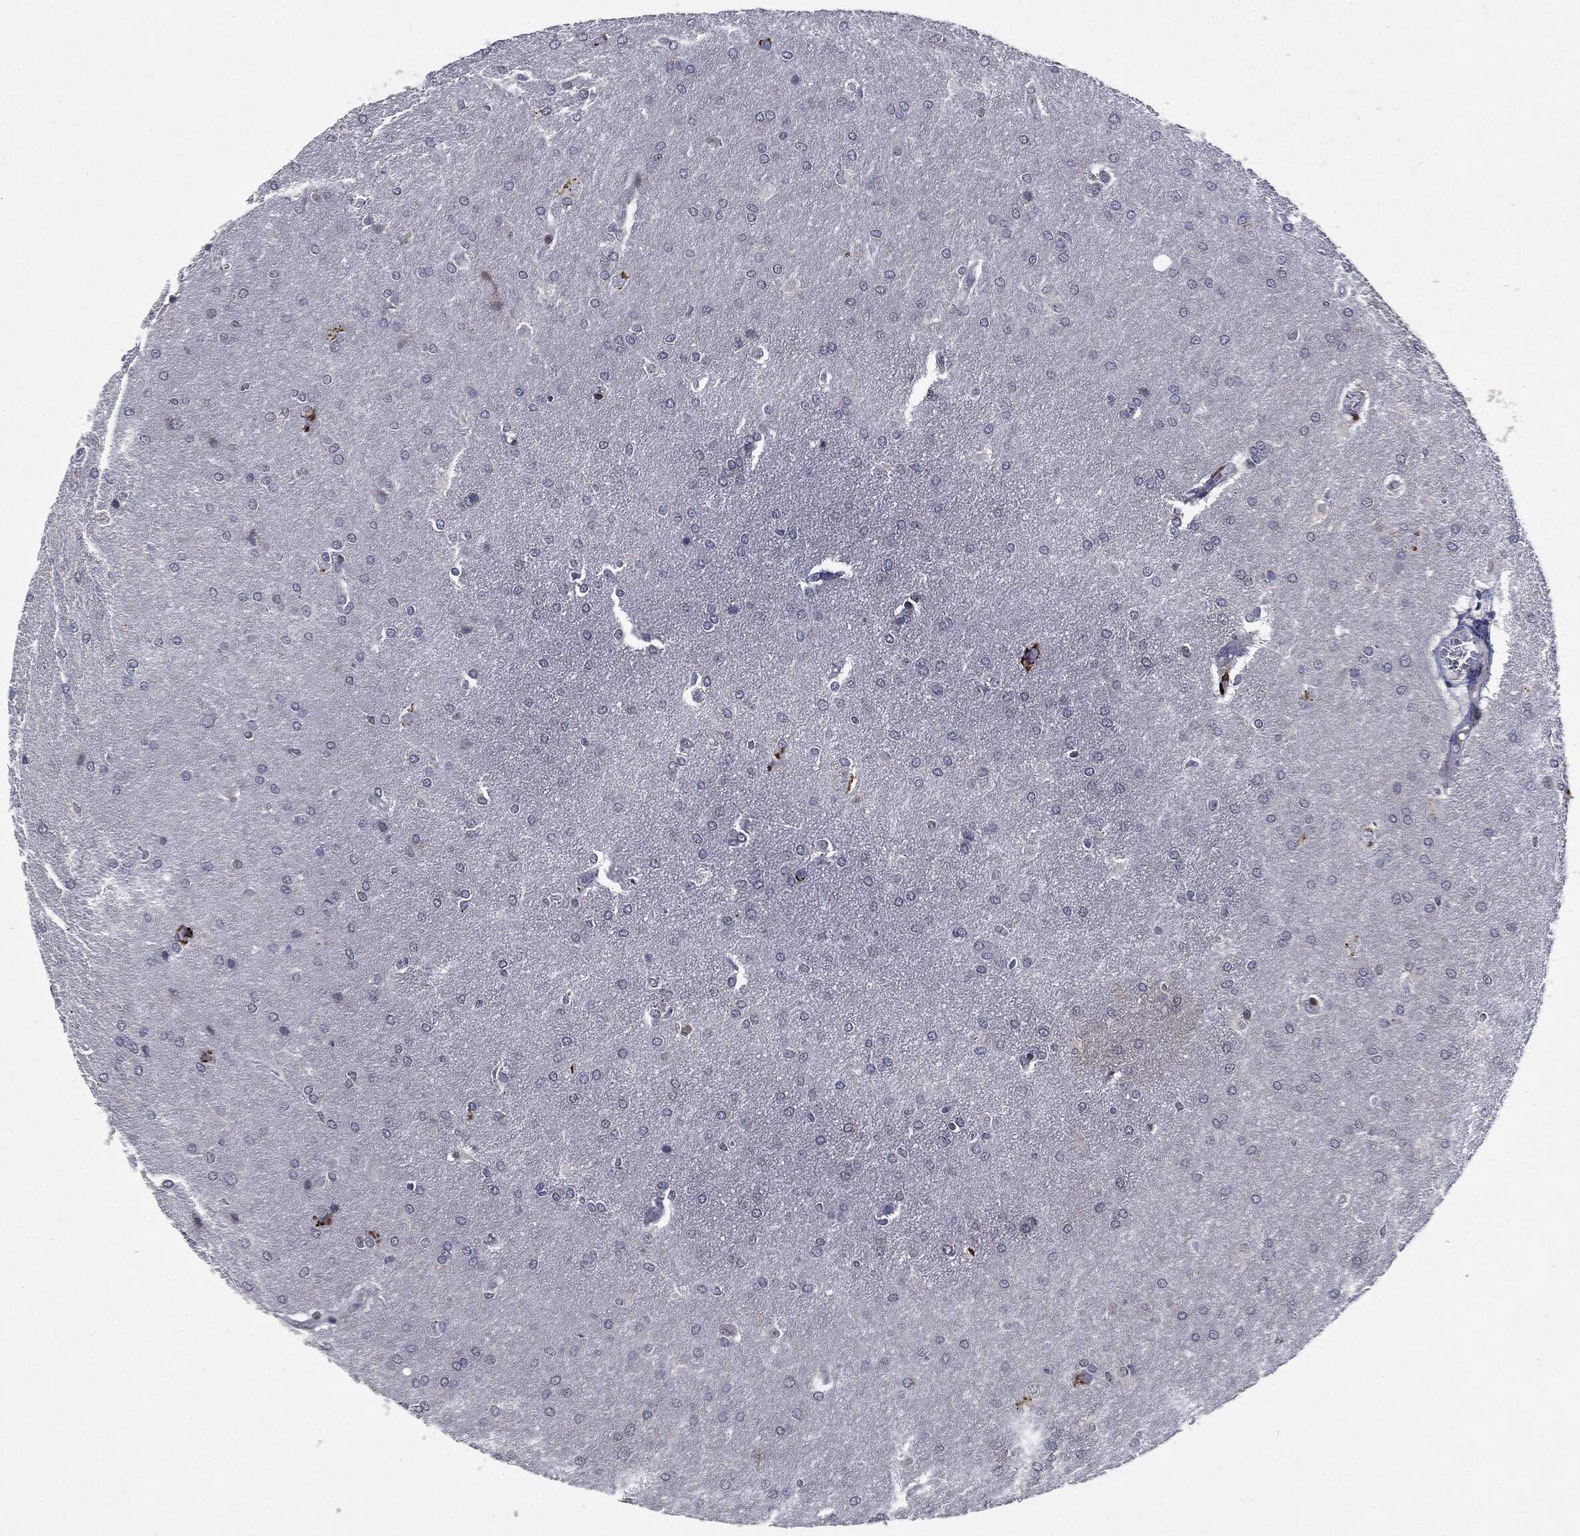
{"staining": {"intensity": "negative", "quantity": "none", "location": "none"}, "tissue": "glioma", "cell_type": "Tumor cells", "image_type": "cancer", "snomed": [{"axis": "morphology", "description": "Glioma, malignant, Low grade"}, {"axis": "topography", "description": "Brain"}], "caption": "Photomicrograph shows no significant protein positivity in tumor cells of glioma. (Immunohistochemistry, brightfield microscopy, high magnification).", "gene": "CASD1", "patient": {"sex": "female", "age": 32}}